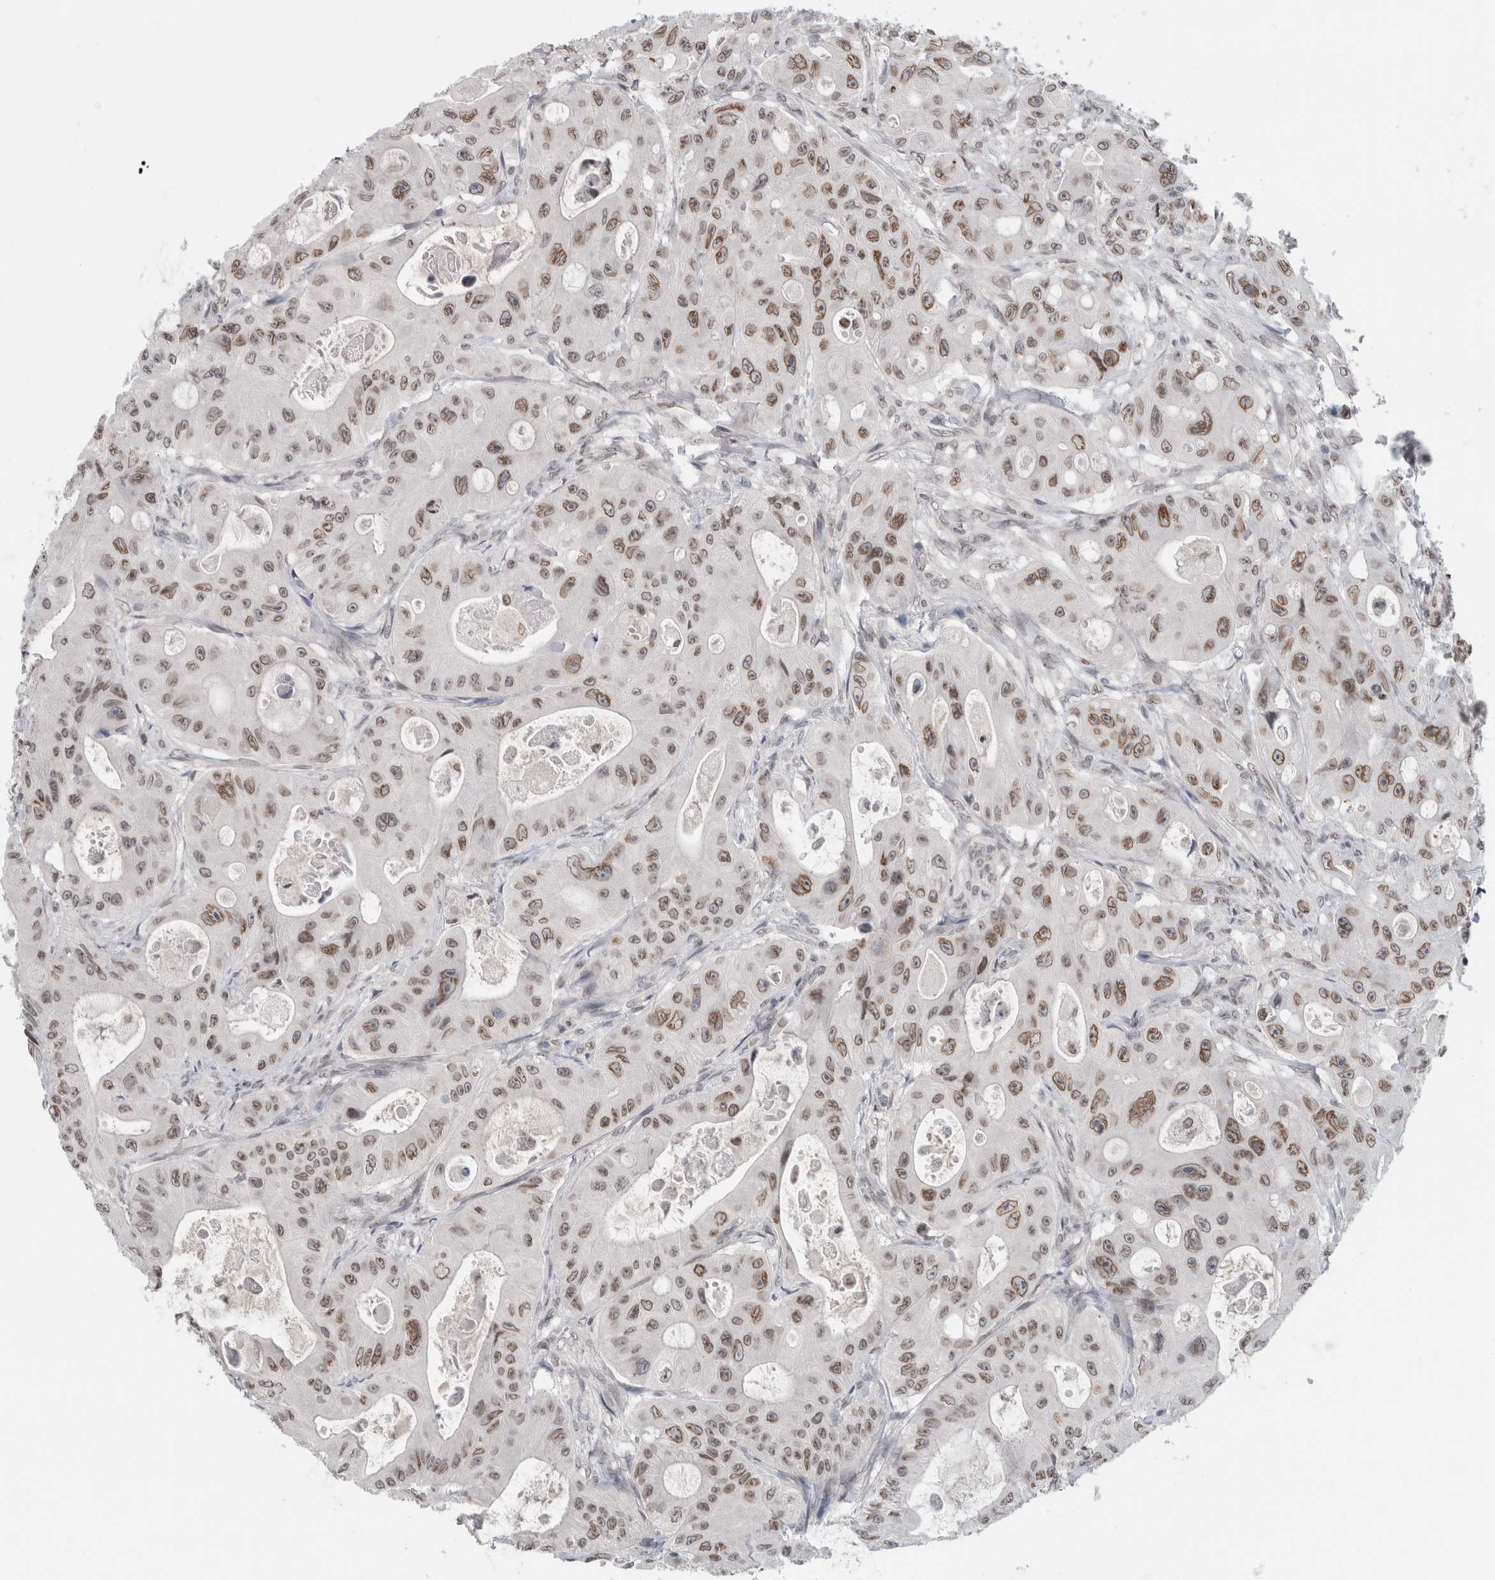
{"staining": {"intensity": "moderate", "quantity": ">75%", "location": "cytoplasmic/membranous,nuclear"}, "tissue": "colorectal cancer", "cell_type": "Tumor cells", "image_type": "cancer", "snomed": [{"axis": "morphology", "description": "Adenocarcinoma, NOS"}, {"axis": "topography", "description": "Colon"}], "caption": "A high-resolution image shows immunohistochemistry (IHC) staining of colorectal cancer, which shows moderate cytoplasmic/membranous and nuclear positivity in approximately >75% of tumor cells.", "gene": "ZNF770", "patient": {"sex": "female", "age": 46}}